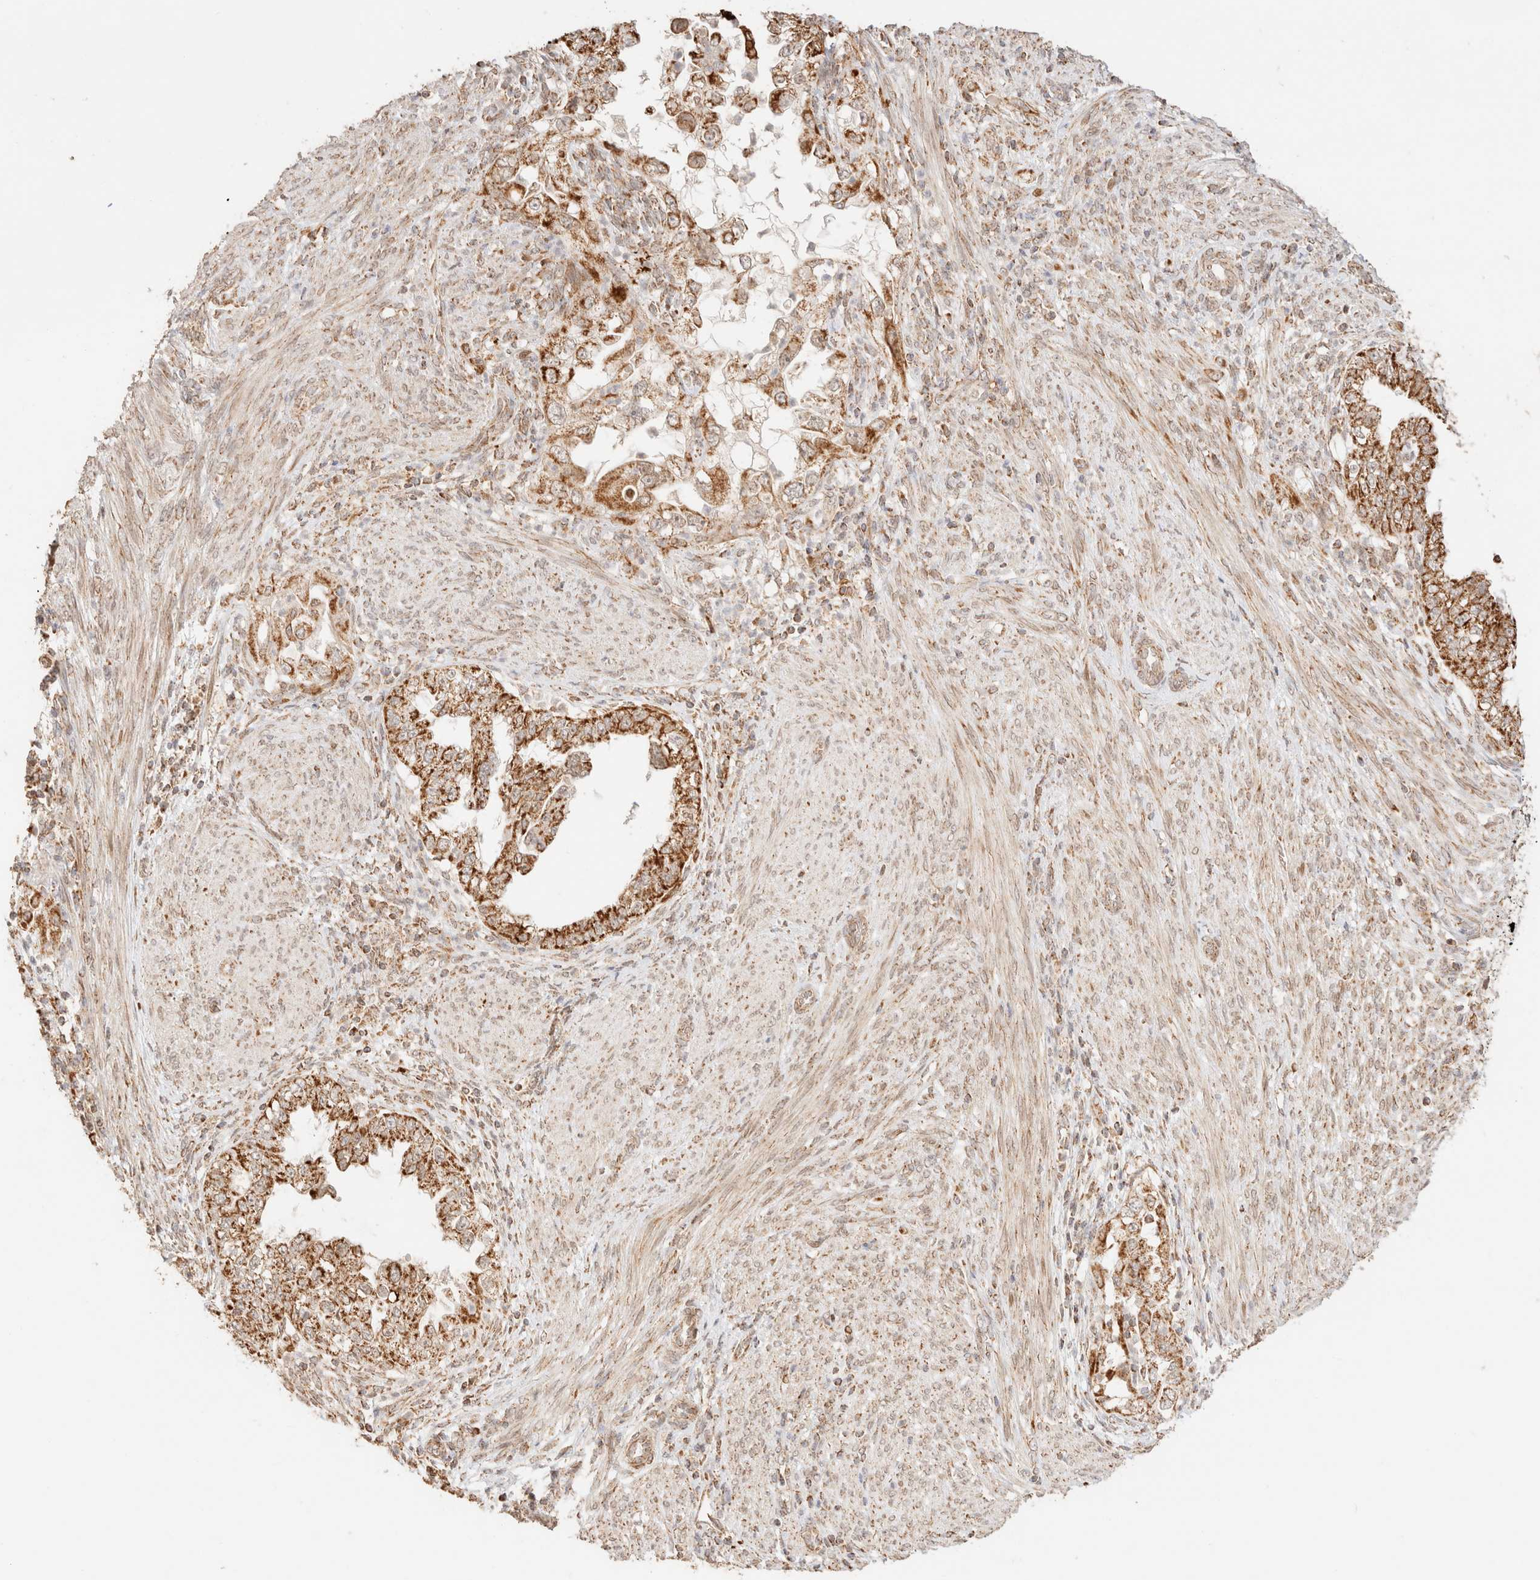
{"staining": {"intensity": "moderate", "quantity": ">75%", "location": "cytoplasmic/membranous"}, "tissue": "endometrial cancer", "cell_type": "Tumor cells", "image_type": "cancer", "snomed": [{"axis": "morphology", "description": "Adenocarcinoma, NOS"}, {"axis": "topography", "description": "Endometrium"}], "caption": "This is an image of IHC staining of endometrial adenocarcinoma, which shows moderate expression in the cytoplasmic/membranous of tumor cells.", "gene": "TACO1", "patient": {"sex": "female", "age": 85}}